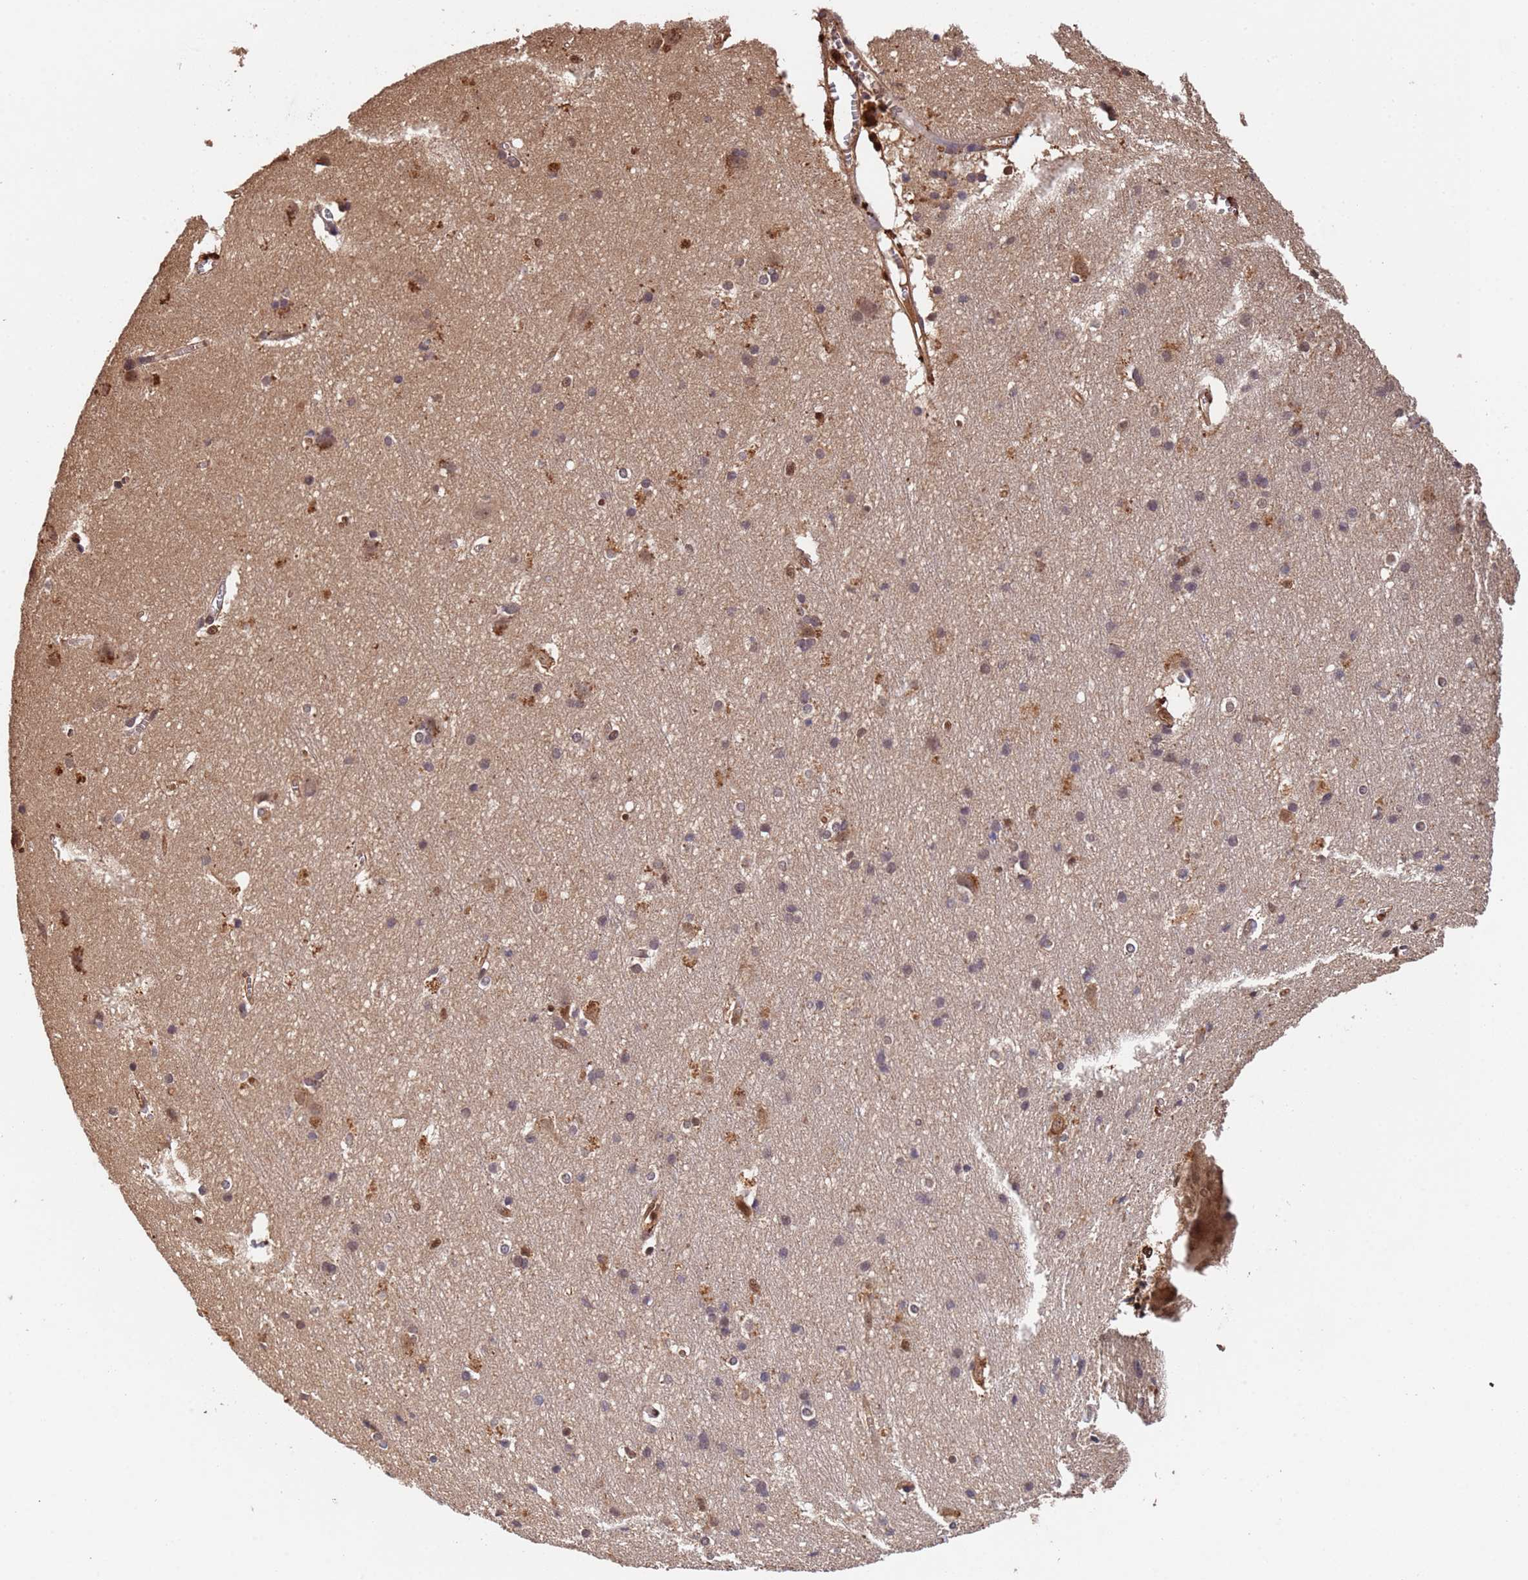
{"staining": {"intensity": "moderate", "quantity": "25%-75%", "location": "cytoplasmic/membranous"}, "tissue": "cerebral cortex", "cell_type": "Endothelial cells", "image_type": "normal", "snomed": [{"axis": "morphology", "description": "Normal tissue, NOS"}, {"axis": "topography", "description": "Cerebral cortex"}], "caption": "Immunohistochemical staining of benign cerebral cortex exhibits 25%-75% levels of moderate cytoplasmic/membranous protein expression in about 25%-75% of endothelial cells. Using DAB (brown) and hematoxylin (blue) stains, captured at high magnification using brightfield microscopy.", "gene": "SUMO2", "patient": {"sex": "male", "age": 54}}